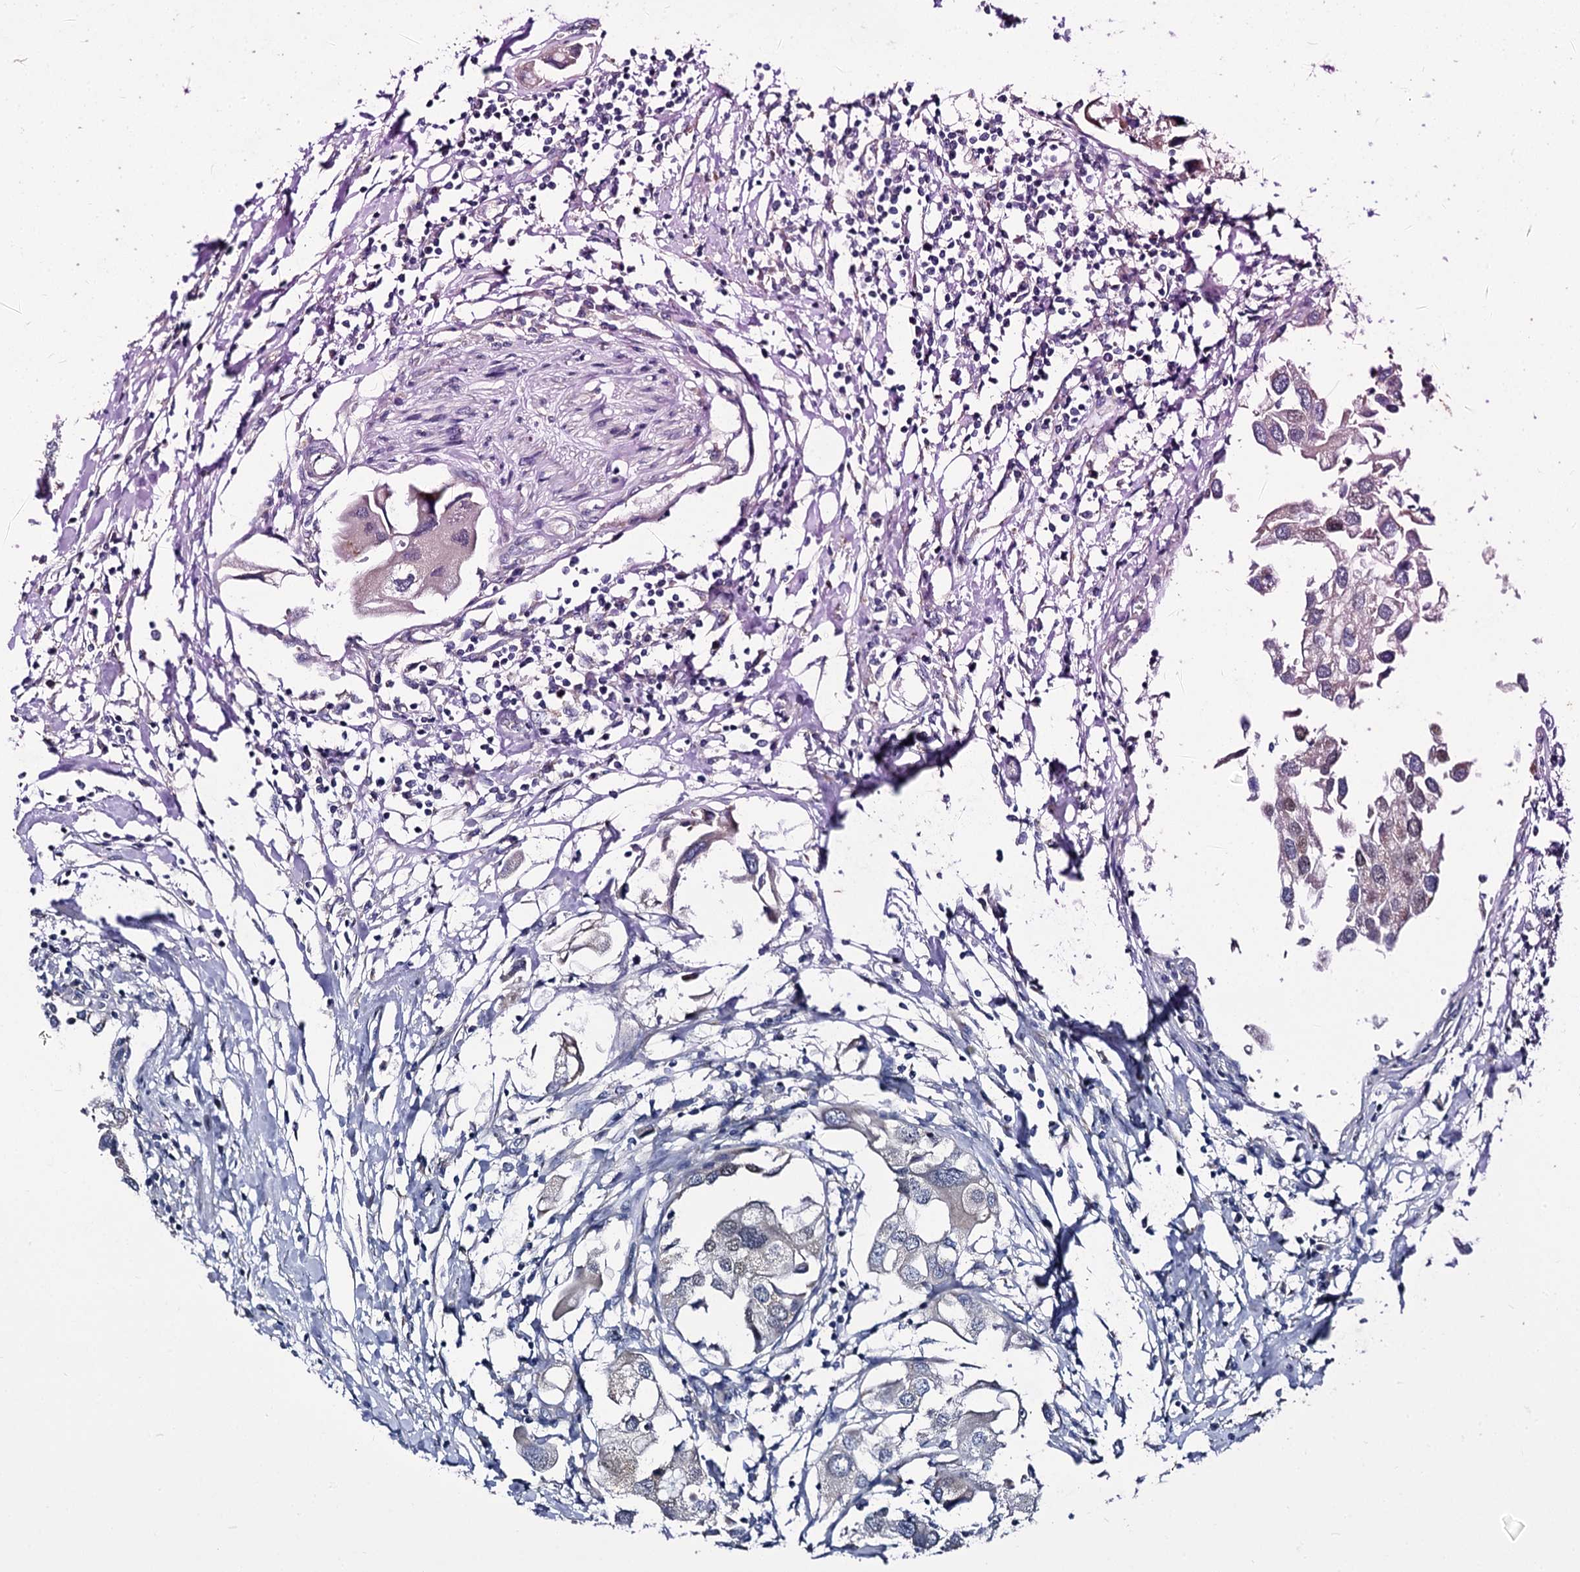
{"staining": {"intensity": "moderate", "quantity": "<25%", "location": "nuclear"}, "tissue": "urothelial cancer", "cell_type": "Tumor cells", "image_type": "cancer", "snomed": [{"axis": "morphology", "description": "Urothelial carcinoma, High grade"}, {"axis": "topography", "description": "Urinary bladder"}], "caption": "Urothelial cancer stained for a protein reveals moderate nuclear positivity in tumor cells.", "gene": "PANX2", "patient": {"sex": "male", "age": 64}}